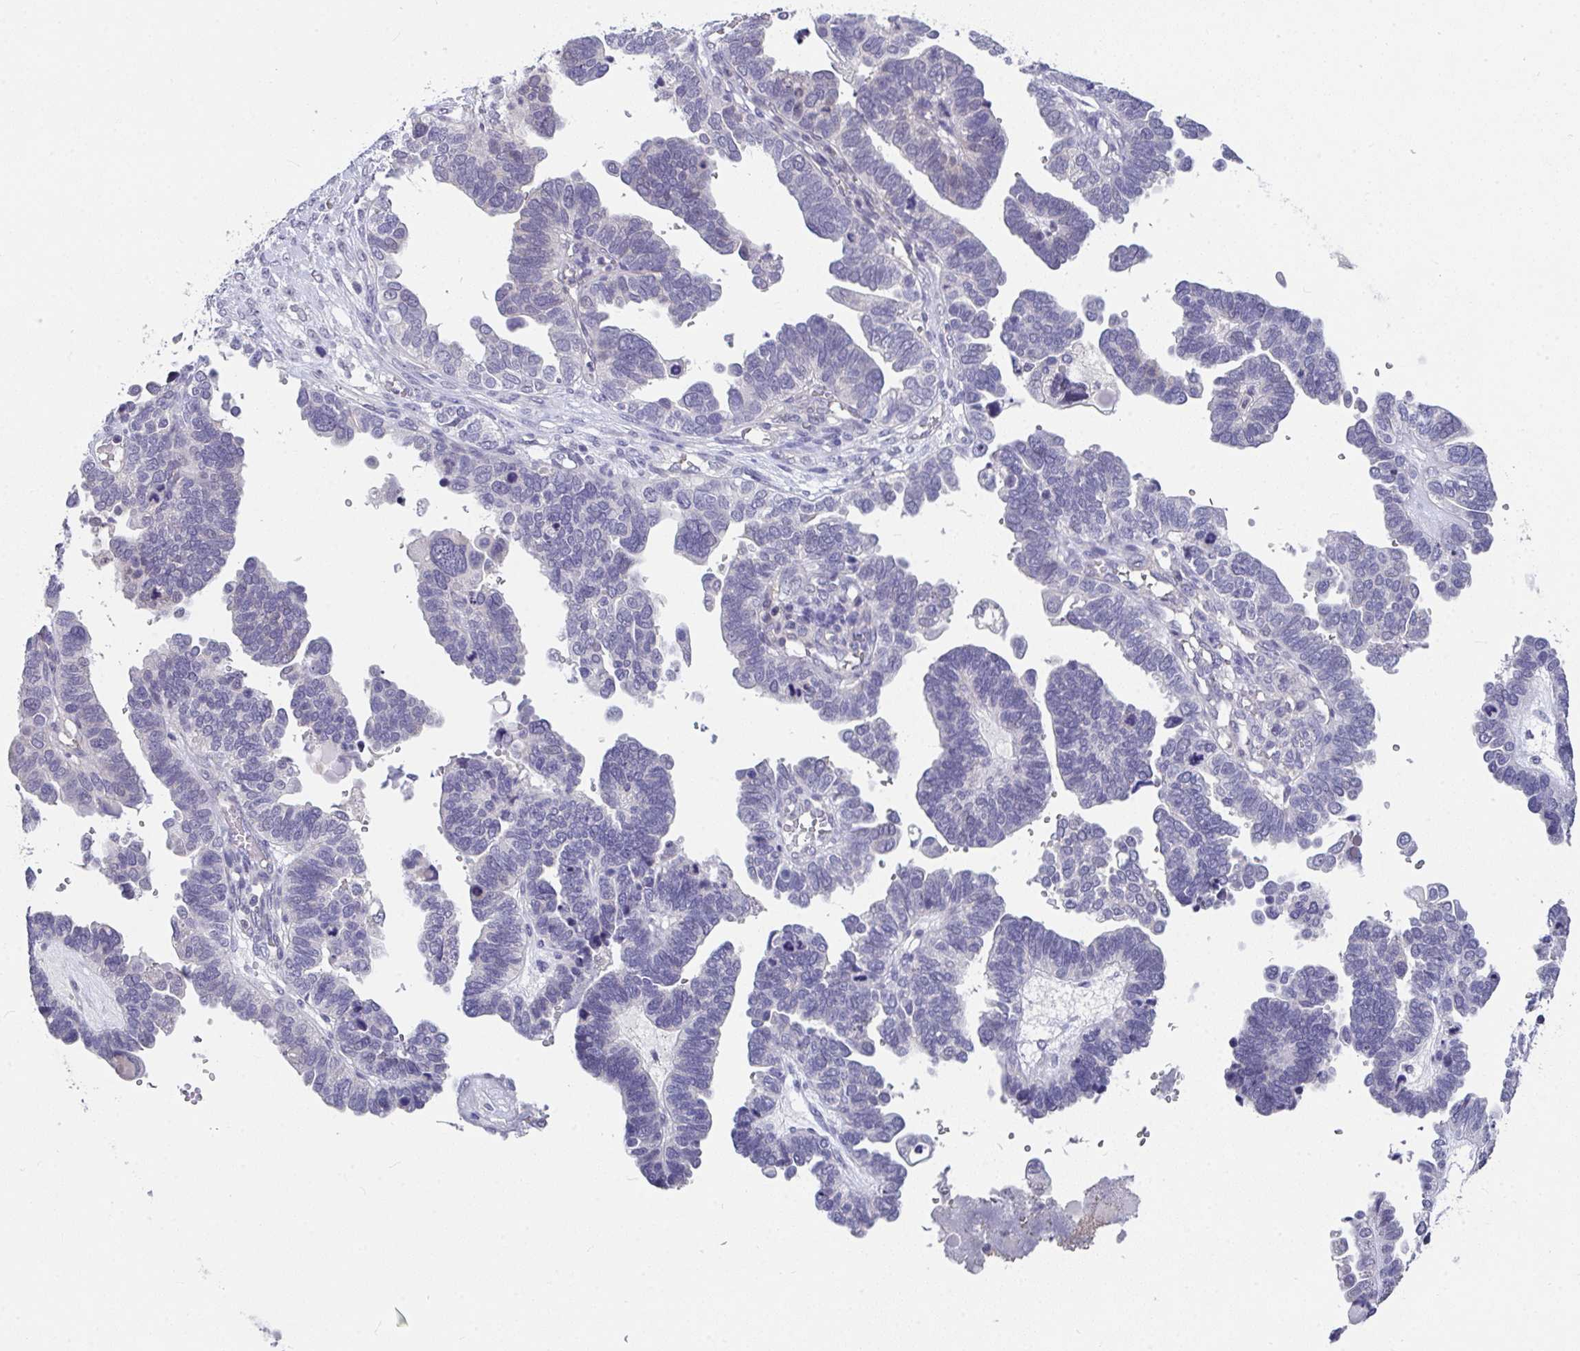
{"staining": {"intensity": "negative", "quantity": "none", "location": "none"}, "tissue": "ovarian cancer", "cell_type": "Tumor cells", "image_type": "cancer", "snomed": [{"axis": "morphology", "description": "Cystadenocarcinoma, serous, NOS"}, {"axis": "topography", "description": "Ovary"}], "caption": "Immunohistochemical staining of serous cystadenocarcinoma (ovarian) reveals no significant staining in tumor cells.", "gene": "GLTPD2", "patient": {"sex": "female", "age": 51}}